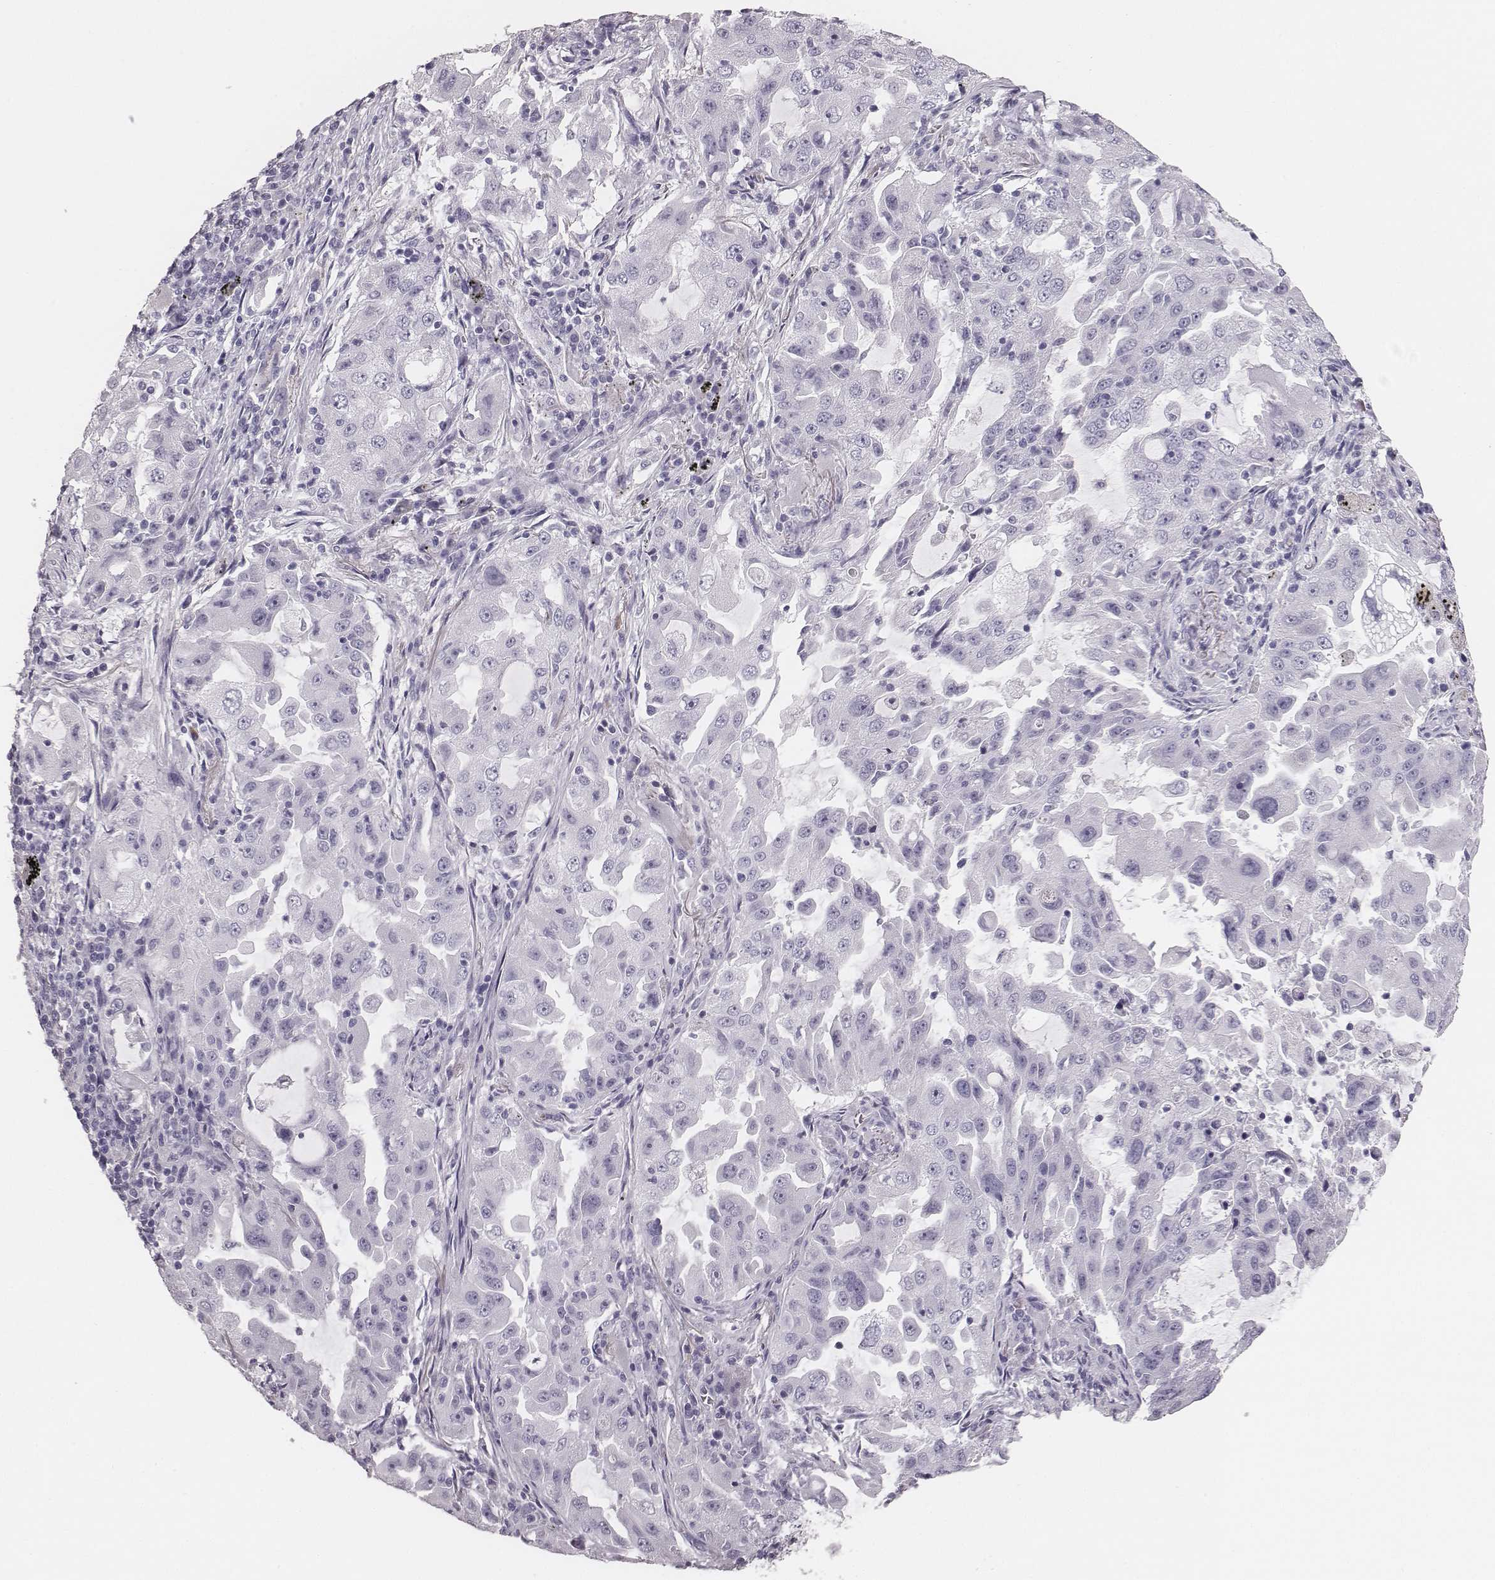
{"staining": {"intensity": "negative", "quantity": "none", "location": "none"}, "tissue": "lung cancer", "cell_type": "Tumor cells", "image_type": "cancer", "snomed": [{"axis": "morphology", "description": "Adenocarcinoma, NOS"}, {"axis": "topography", "description": "Lung"}], "caption": "DAB immunohistochemical staining of human lung adenocarcinoma shows no significant staining in tumor cells.", "gene": "CSH1", "patient": {"sex": "female", "age": 61}}